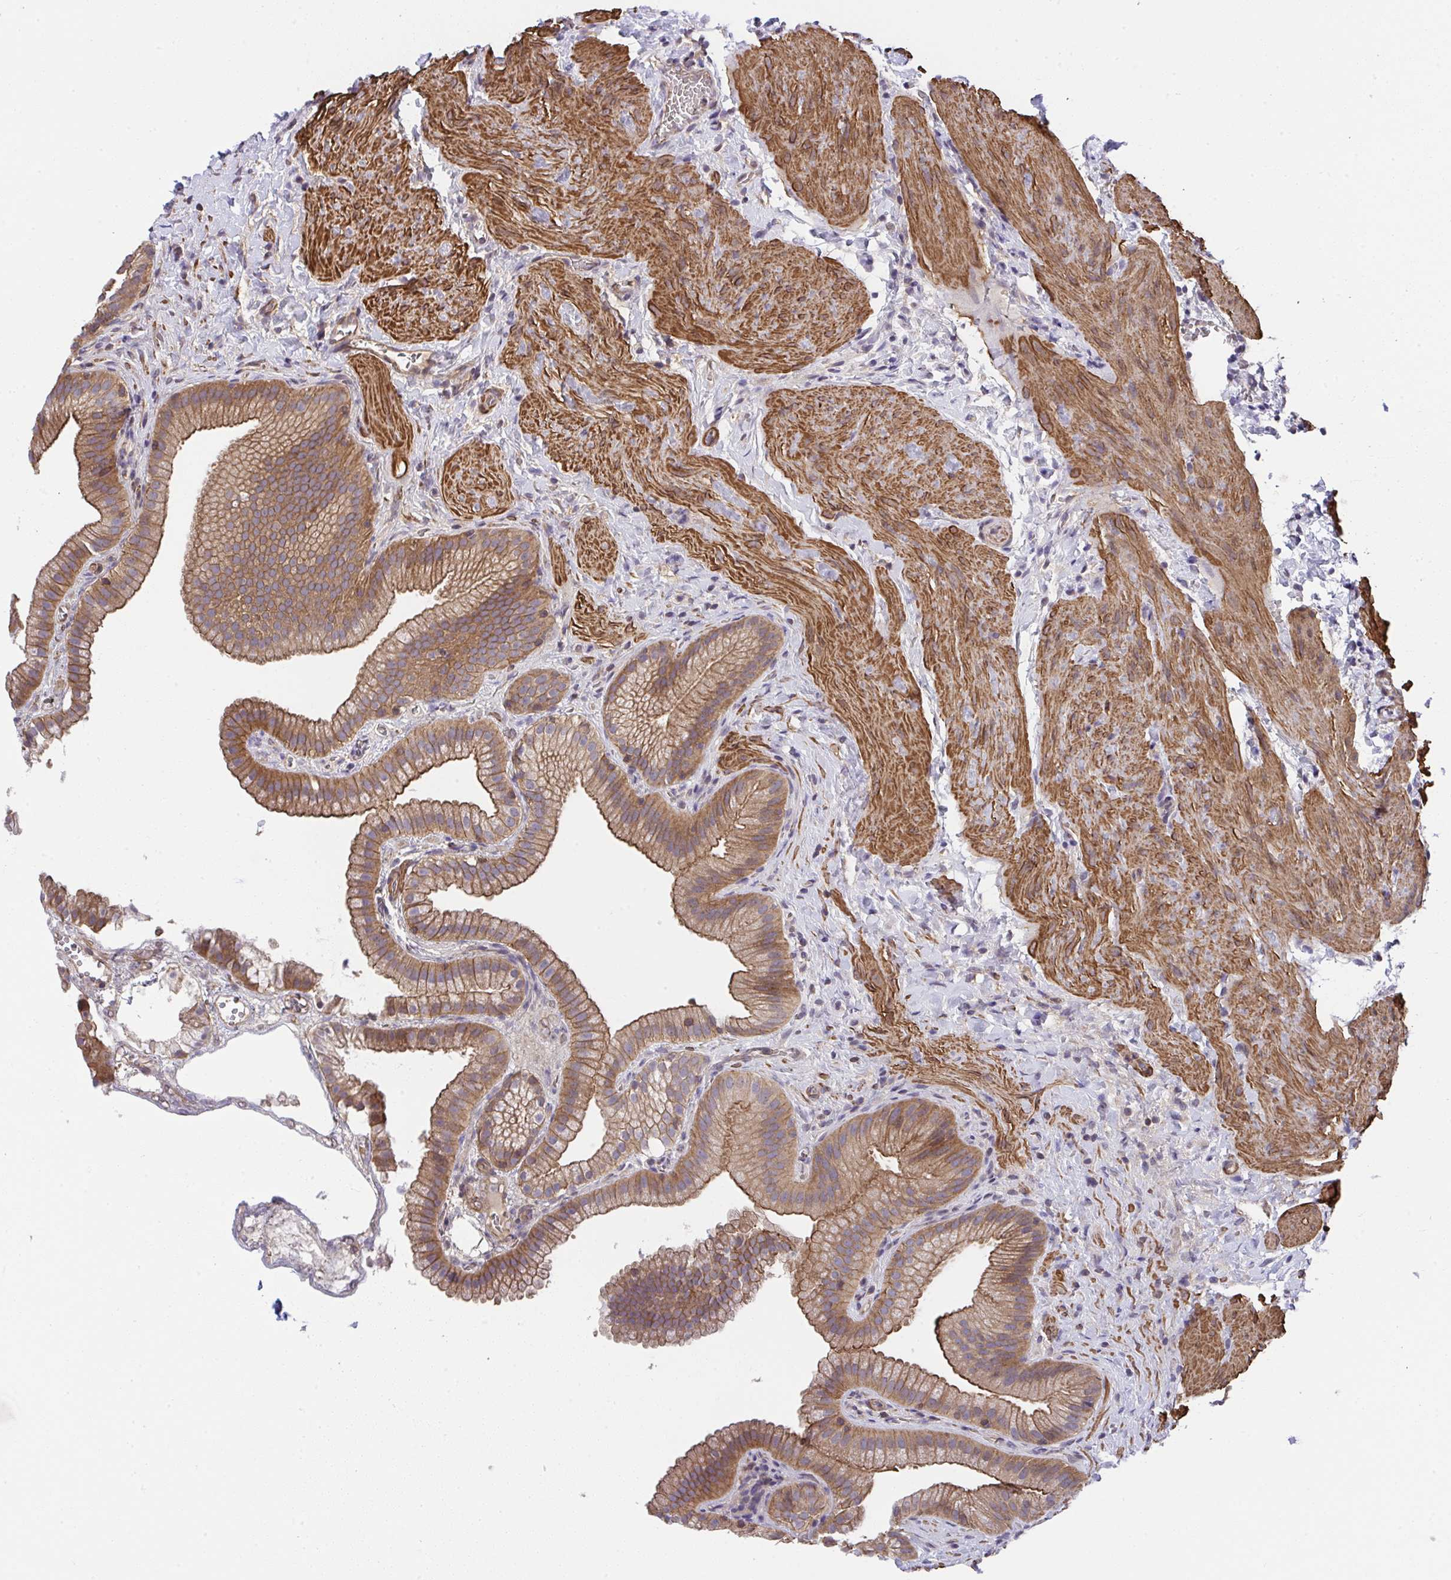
{"staining": {"intensity": "moderate", "quantity": ">75%", "location": "cytoplasmic/membranous"}, "tissue": "gallbladder", "cell_type": "Glandular cells", "image_type": "normal", "snomed": [{"axis": "morphology", "description": "Normal tissue, NOS"}, {"axis": "topography", "description": "Gallbladder"}], "caption": "A histopathology image of human gallbladder stained for a protein exhibits moderate cytoplasmic/membranous brown staining in glandular cells.", "gene": "ZNF696", "patient": {"sex": "female", "age": 63}}